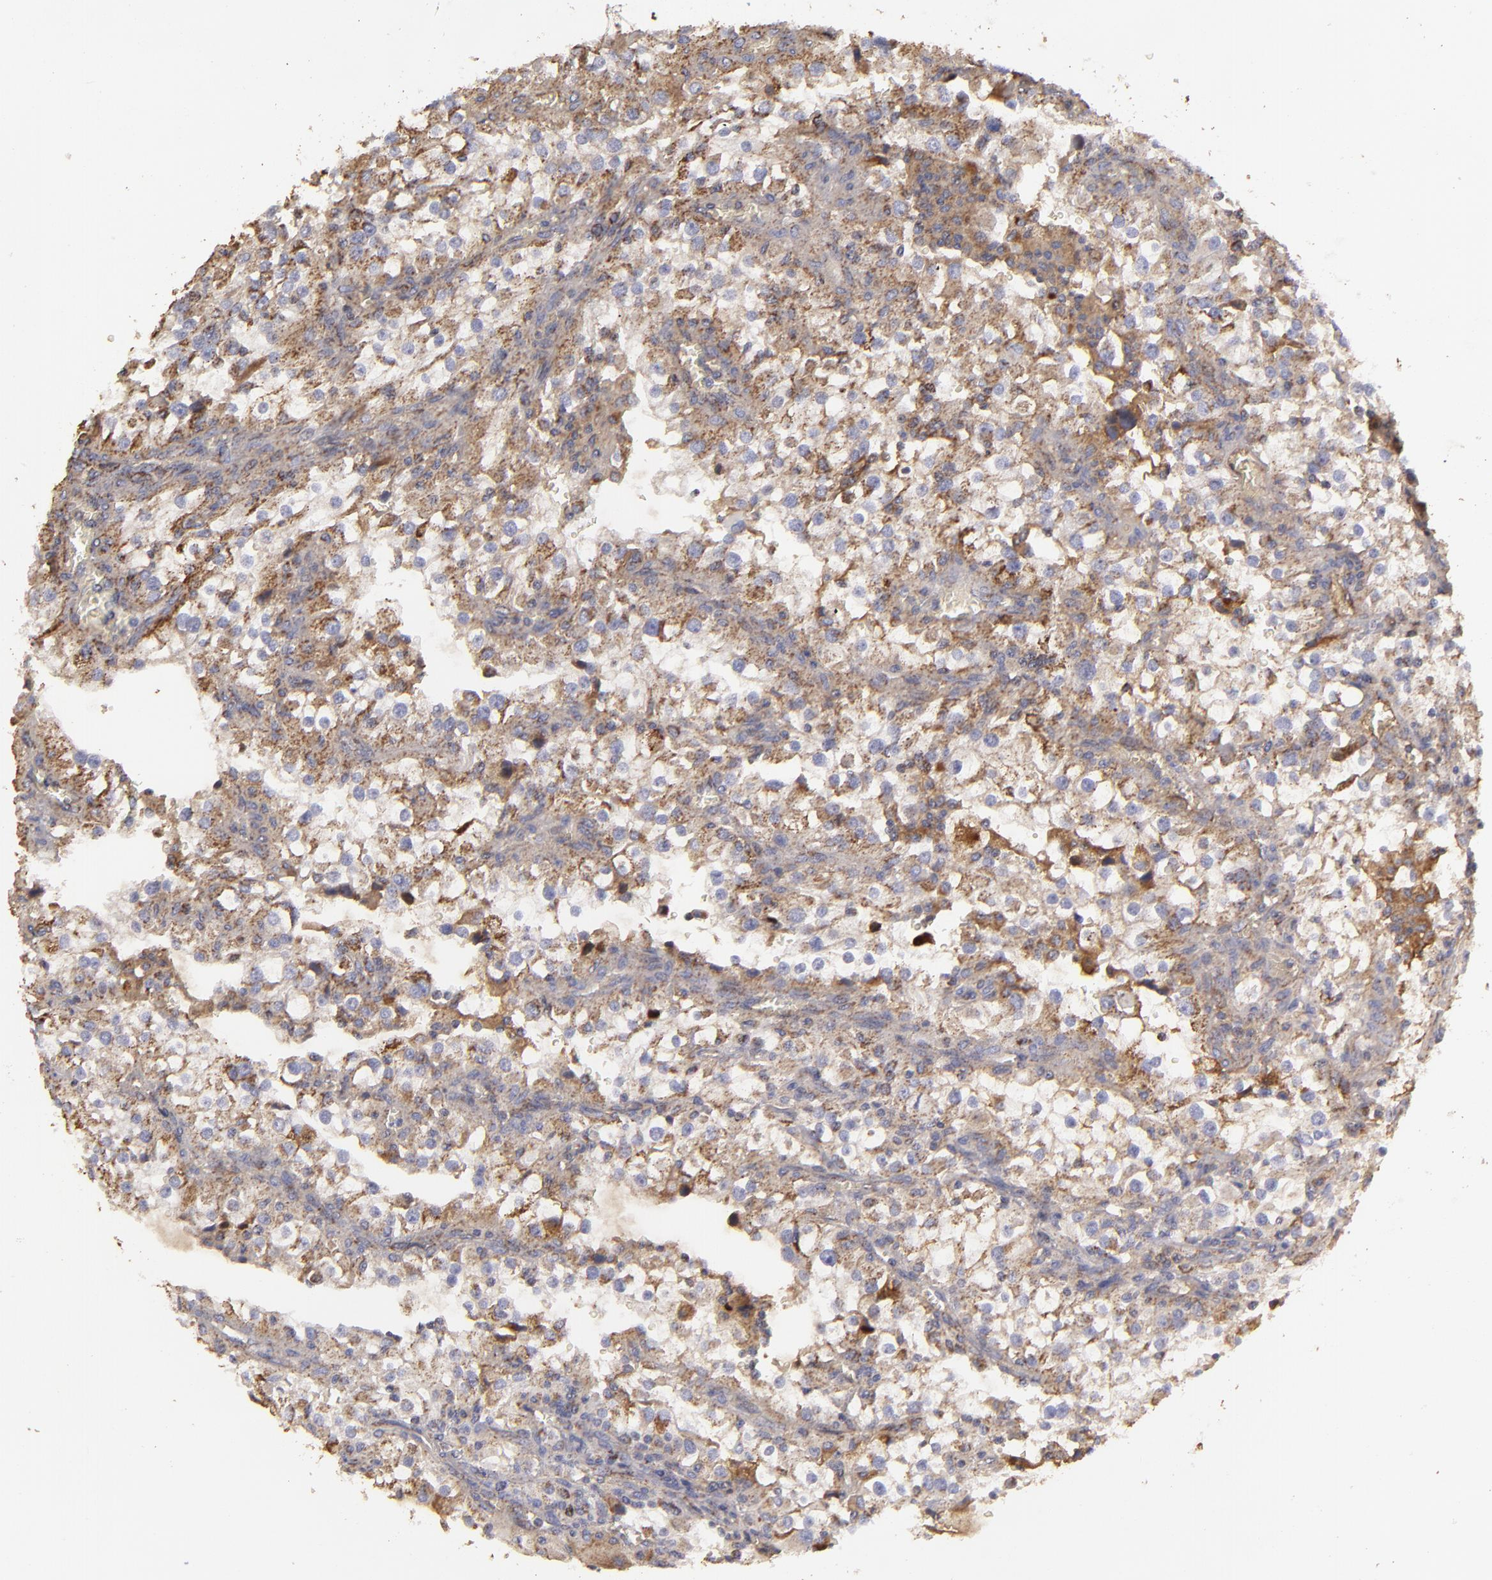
{"staining": {"intensity": "weak", "quantity": ">75%", "location": "cytoplasmic/membranous"}, "tissue": "renal cancer", "cell_type": "Tumor cells", "image_type": "cancer", "snomed": [{"axis": "morphology", "description": "Adenocarcinoma, NOS"}, {"axis": "topography", "description": "Kidney"}], "caption": "A high-resolution photomicrograph shows IHC staining of adenocarcinoma (renal), which shows weak cytoplasmic/membranous positivity in about >75% of tumor cells. Nuclei are stained in blue.", "gene": "CFB", "patient": {"sex": "female", "age": 52}}